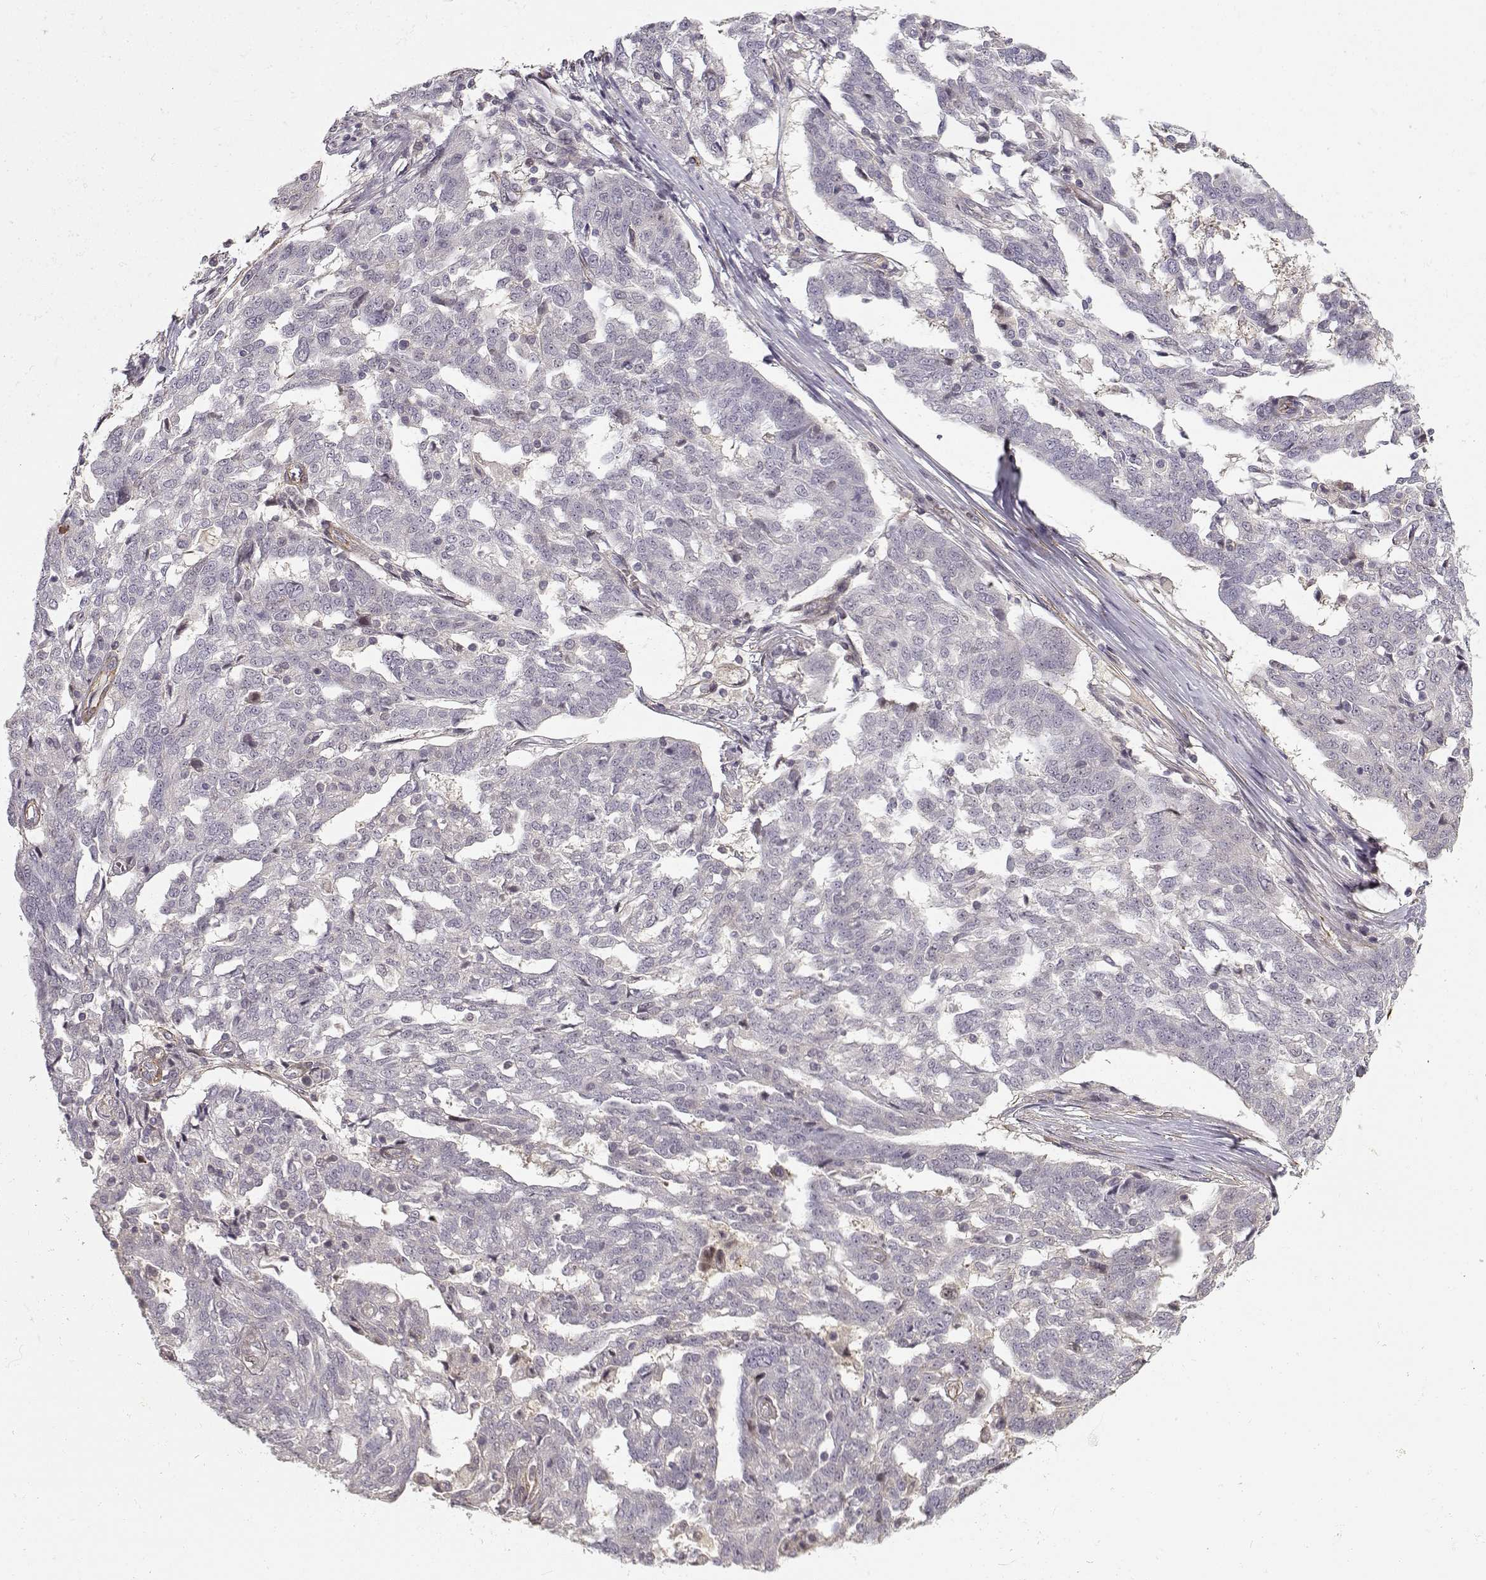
{"staining": {"intensity": "negative", "quantity": "none", "location": "none"}, "tissue": "ovarian cancer", "cell_type": "Tumor cells", "image_type": "cancer", "snomed": [{"axis": "morphology", "description": "Cystadenocarcinoma, serous, NOS"}, {"axis": "topography", "description": "Ovary"}], "caption": "This micrograph is of ovarian cancer (serous cystadenocarcinoma) stained with immunohistochemistry (IHC) to label a protein in brown with the nuclei are counter-stained blue. There is no expression in tumor cells.", "gene": "RGS9BP", "patient": {"sex": "female", "age": 67}}